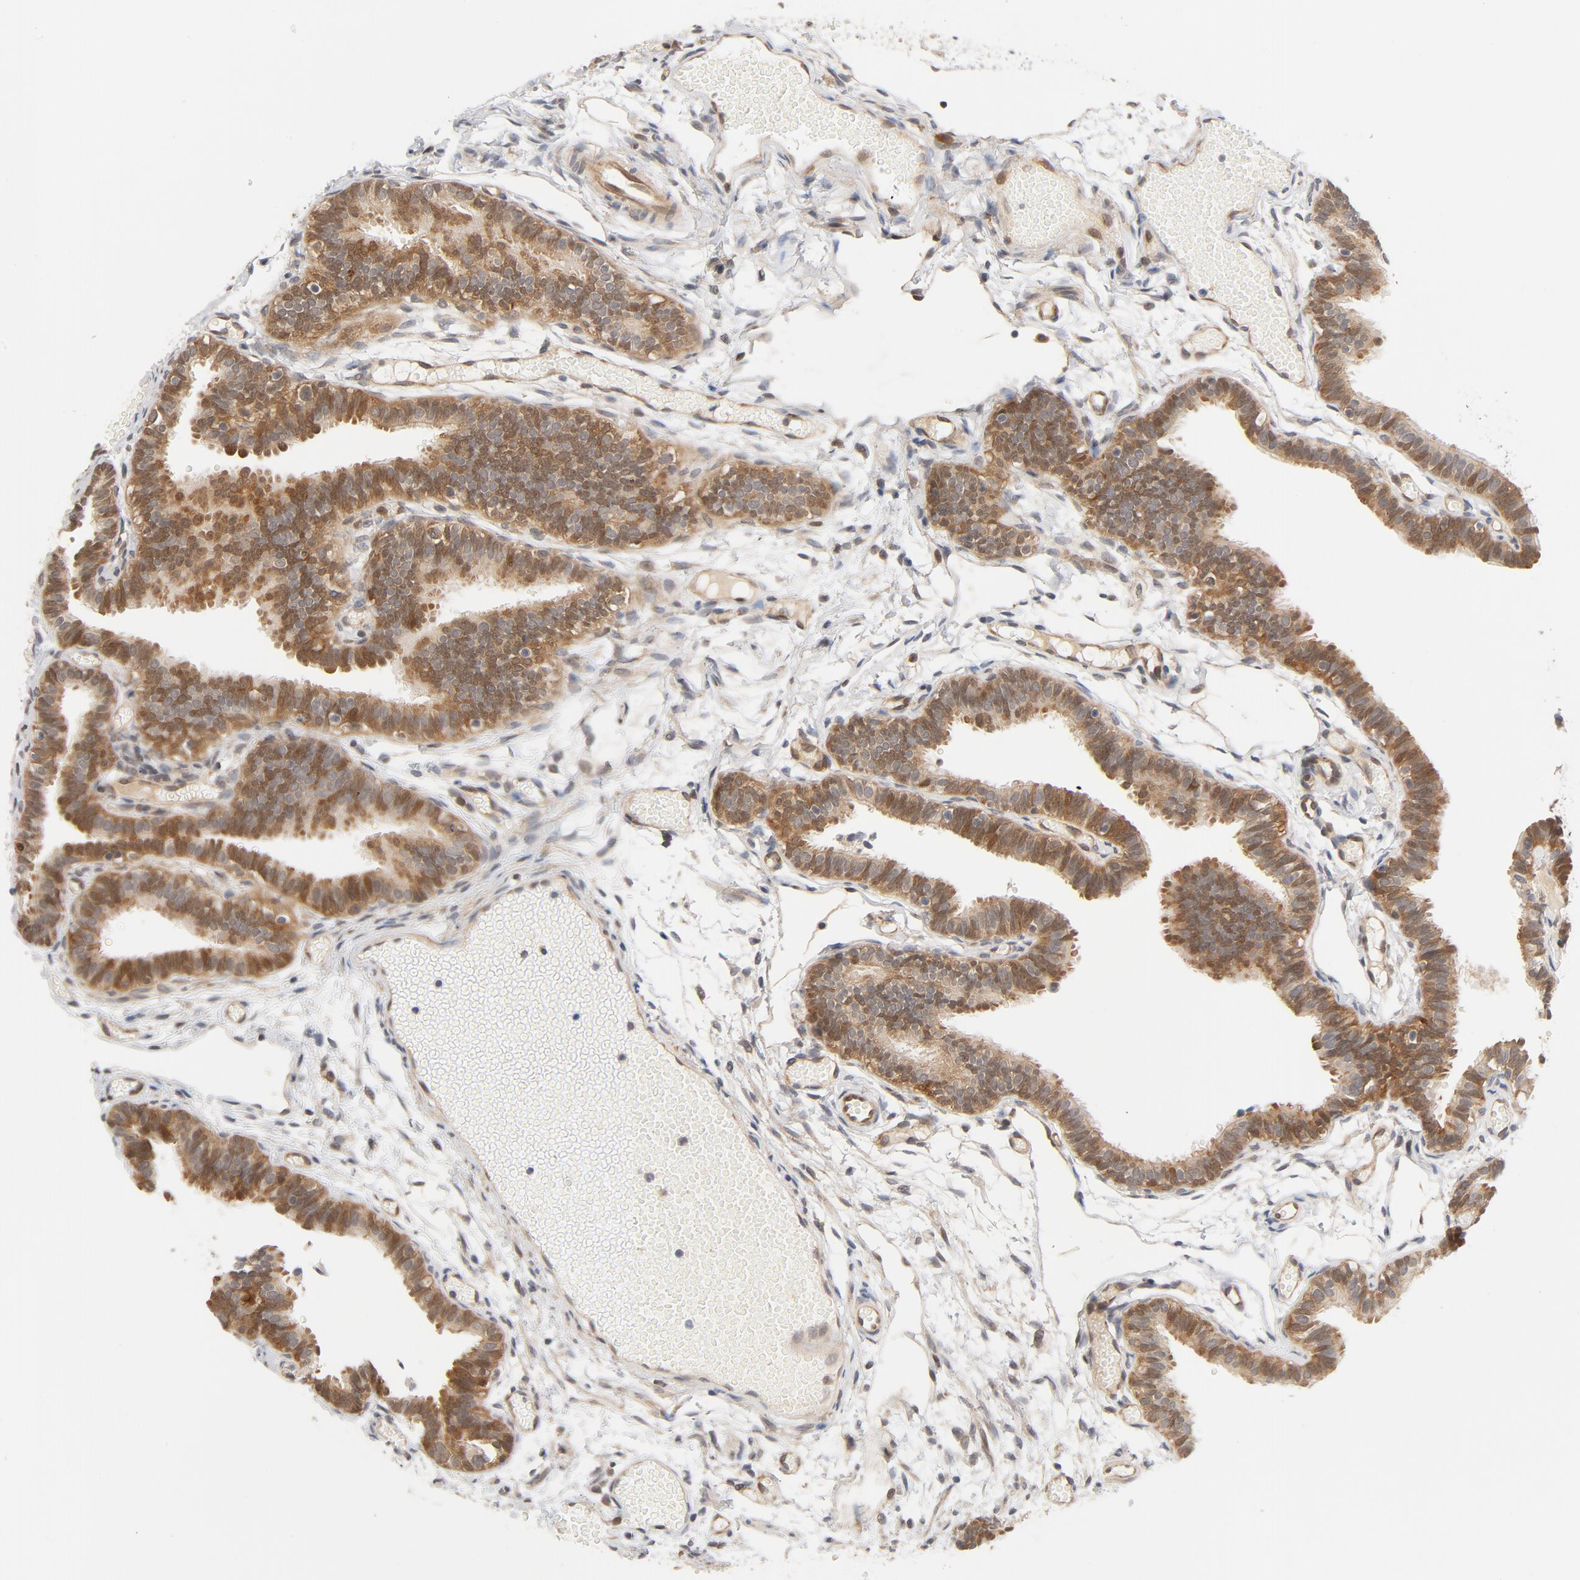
{"staining": {"intensity": "moderate", "quantity": ">75%", "location": "cytoplasmic/membranous"}, "tissue": "fallopian tube", "cell_type": "Glandular cells", "image_type": "normal", "snomed": [{"axis": "morphology", "description": "Normal tissue, NOS"}, {"axis": "topography", "description": "Fallopian tube"}], "caption": "The photomicrograph demonstrates staining of unremarkable fallopian tube, revealing moderate cytoplasmic/membranous protein expression (brown color) within glandular cells. (DAB (3,3'-diaminobenzidine) IHC, brown staining for protein, blue staining for nuclei).", "gene": "EIF4E", "patient": {"sex": "female", "age": 29}}